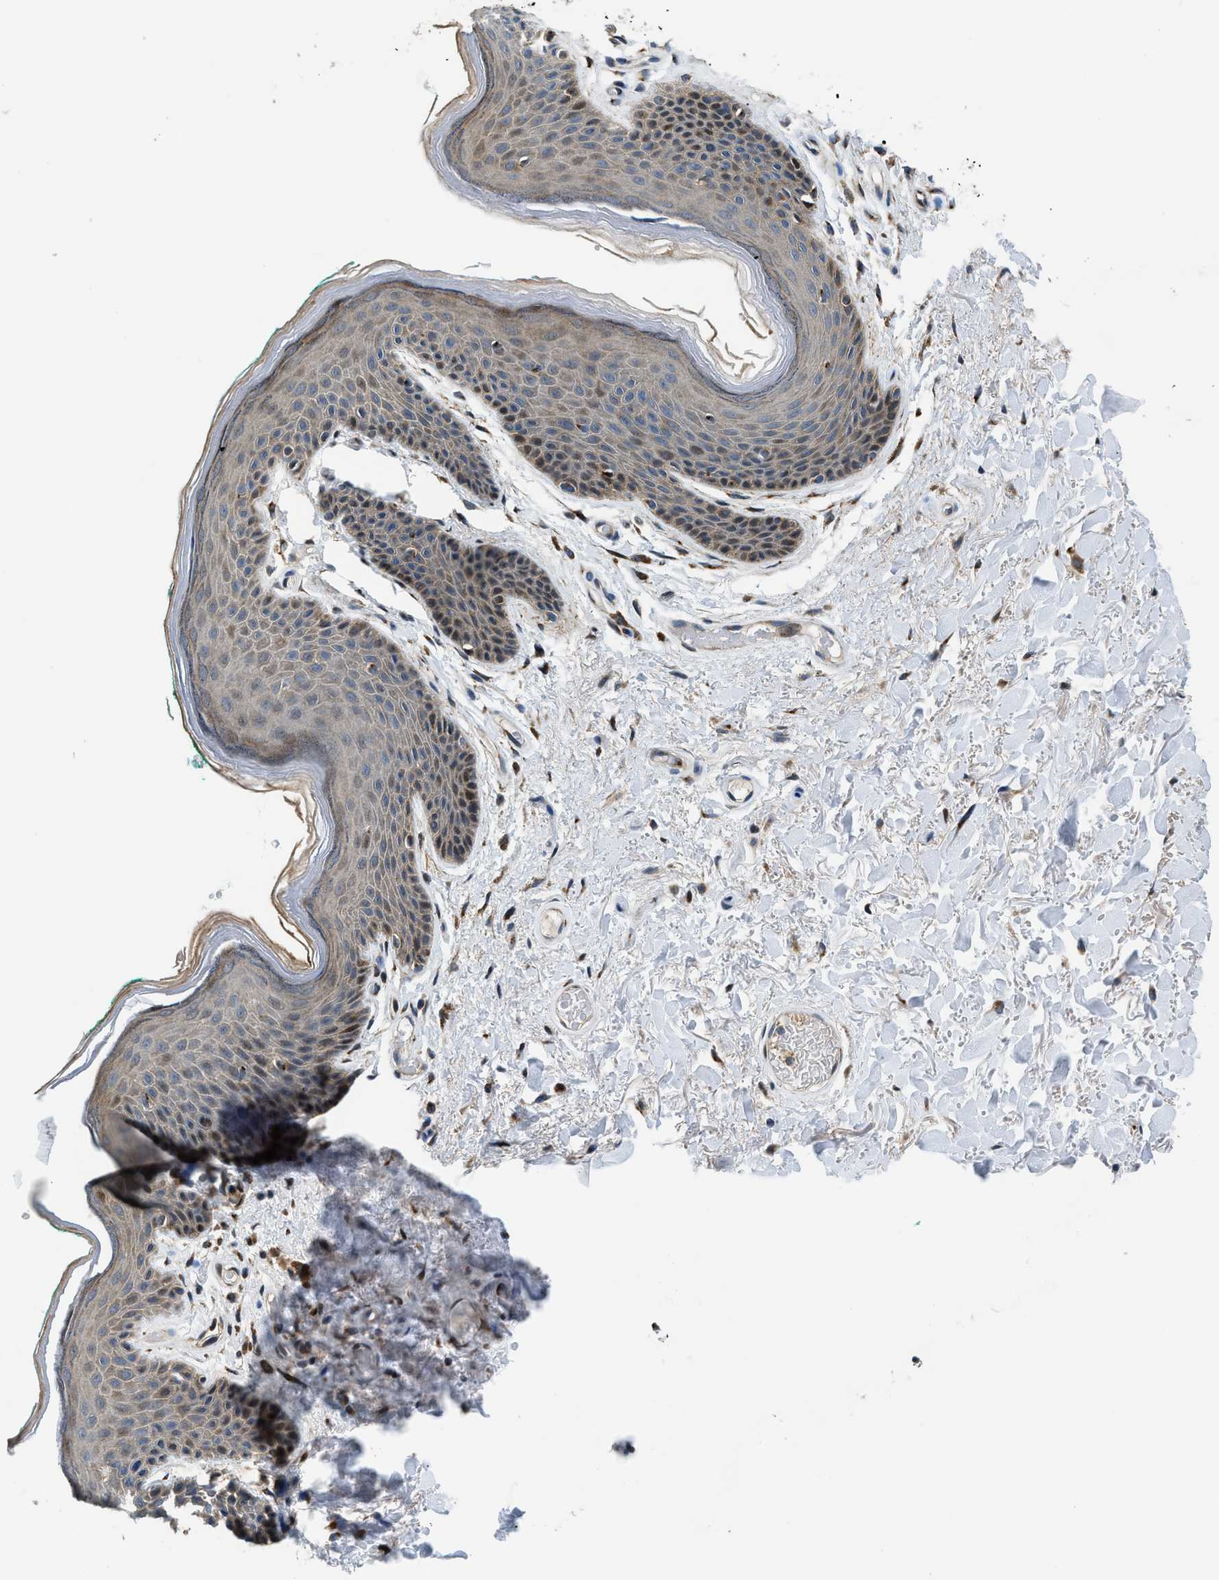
{"staining": {"intensity": "weak", "quantity": ">75%", "location": "cytoplasmic/membranous"}, "tissue": "skin", "cell_type": "Epidermal cells", "image_type": "normal", "snomed": [{"axis": "morphology", "description": "Normal tissue, NOS"}, {"axis": "topography", "description": "Anal"}], "caption": "This image displays benign skin stained with immunohistochemistry to label a protein in brown. The cytoplasmic/membranous of epidermal cells show weak positivity for the protein. Nuclei are counter-stained blue.", "gene": "FUT8", "patient": {"sex": "male", "age": 74}}